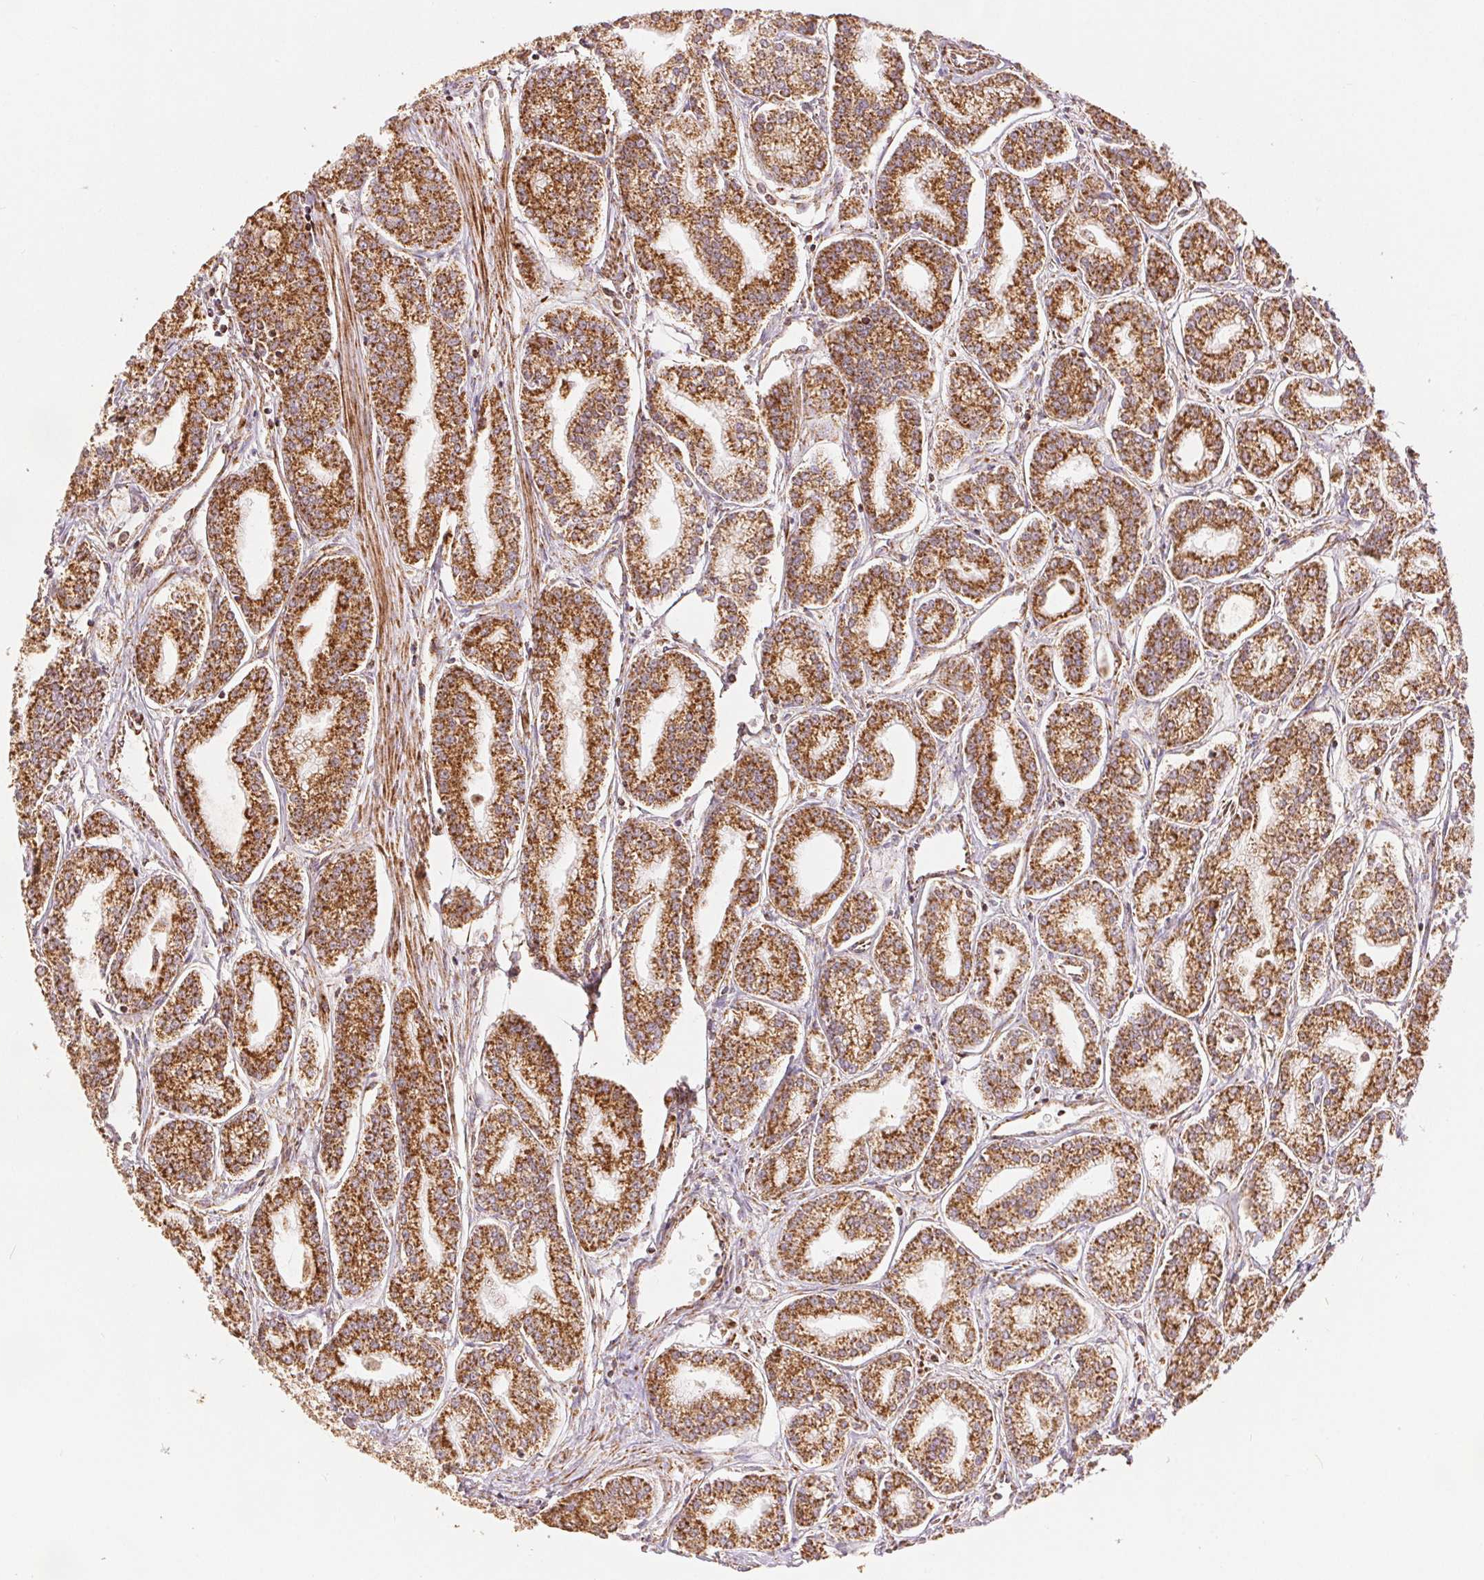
{"staining": {"intensity": "strong", "quantity": ">75%", "location": "cytoplasmic/membranous"}, "tissue": "prostate cancer", "cell_type": "Tumor cells", "image_type": "cancer", "snomed": [{"axis": "morphology", "description": "Adenocarcinoma, NOS"}, {"axis": "topography", "description": "Prostate"}], "caption": "Immunohistochemistry image of prostate adenocarcinoma stained for a protein (brown), which exhibits high levels of strong cytoplasmic/membranous staining in approximately >75% of tumor cells.", "gene": "SDHB", "patient": {"sex": "male", "age": 71}}